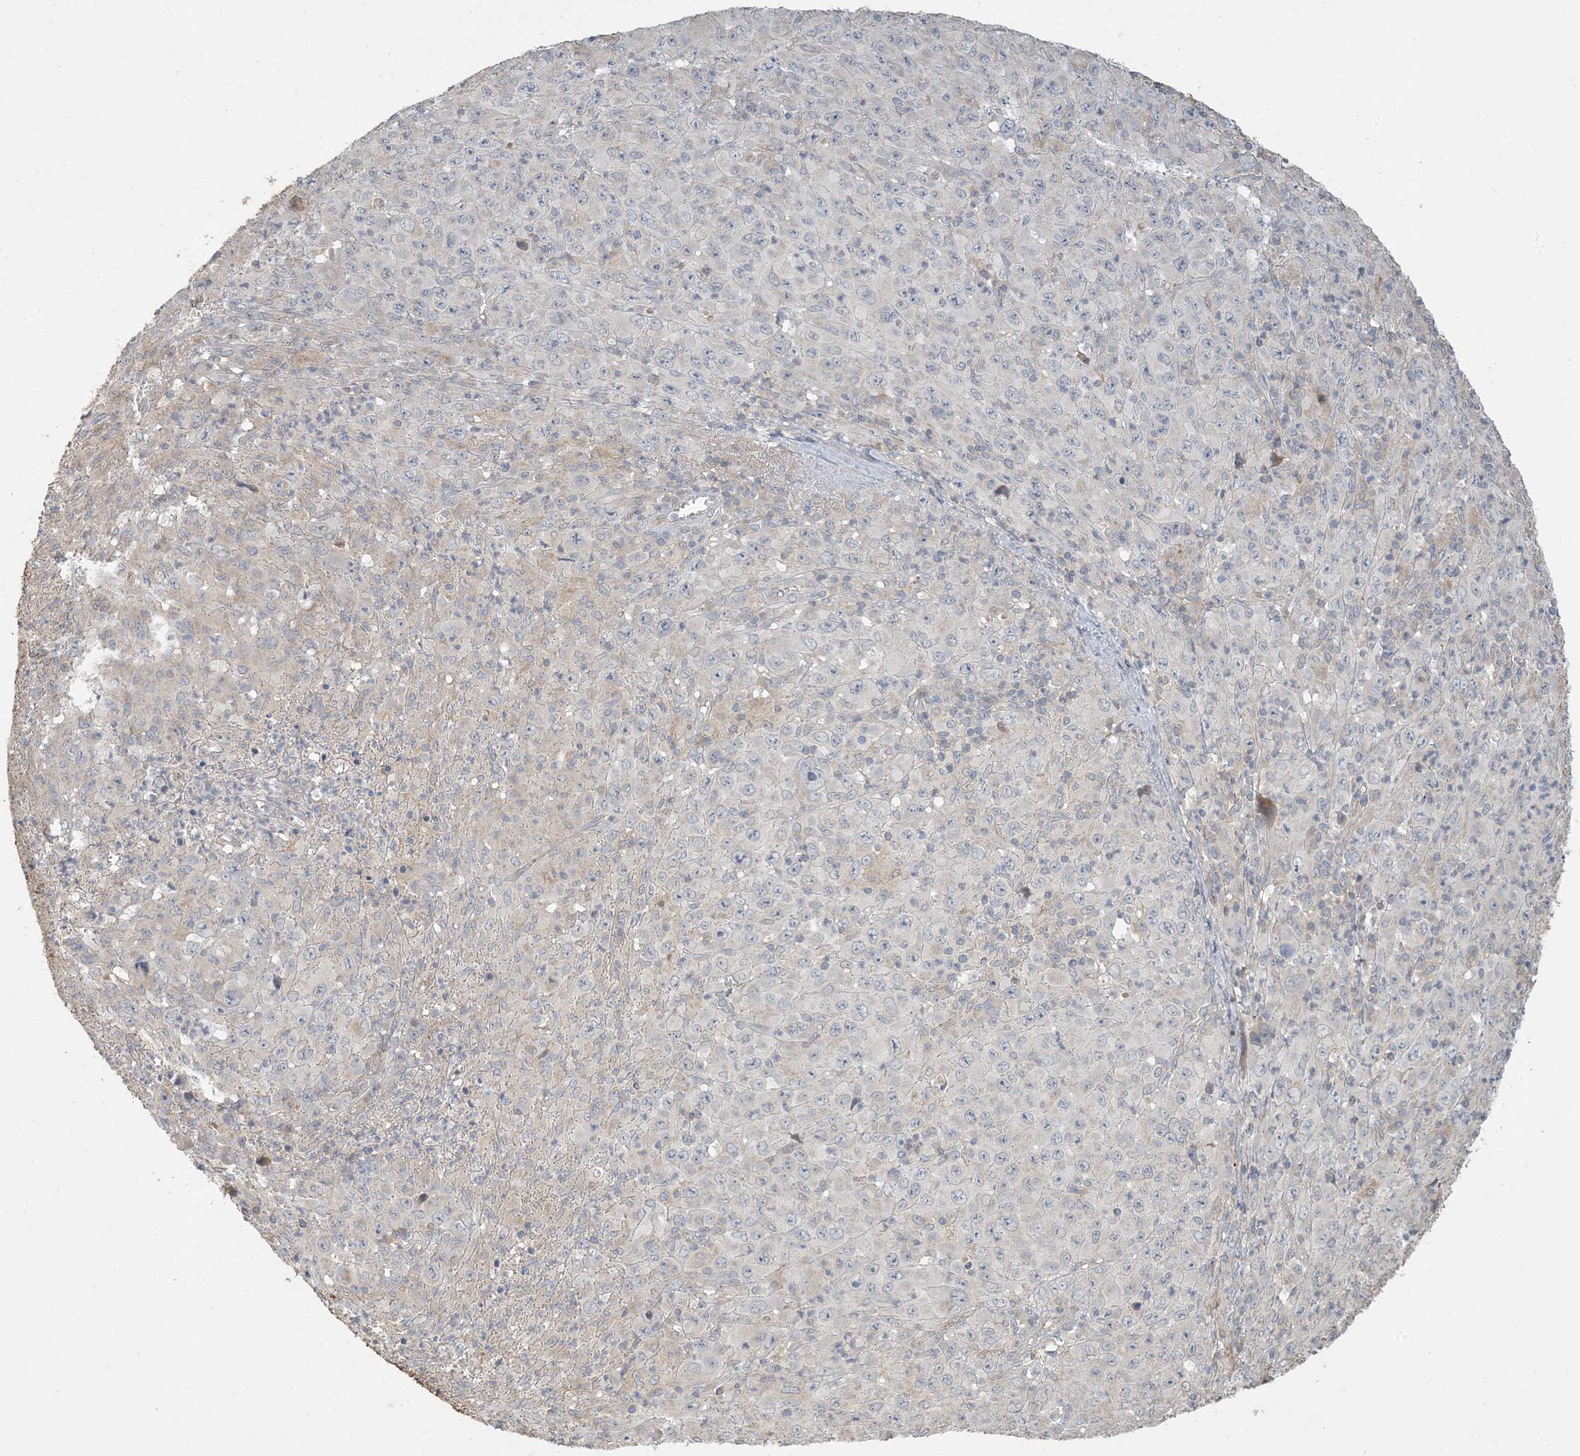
{"staining": {"intensity": "negative", "quantity": "none", "location": "none"}, "tissue": "melanoma", "cell_type": "Tumor cells", "image_type": "cancer", "snomed": [{"axis": "morphology", "description": "Malignant melanoma, Metastatic site"}, {"axis": "topography", "description": "Skin"}], "caption": "Photomicrograph shows no significant protein expression in tumor cells of melanoma.", "gene": "LTN1", "patient": {"sex": "female", "age": 56}}